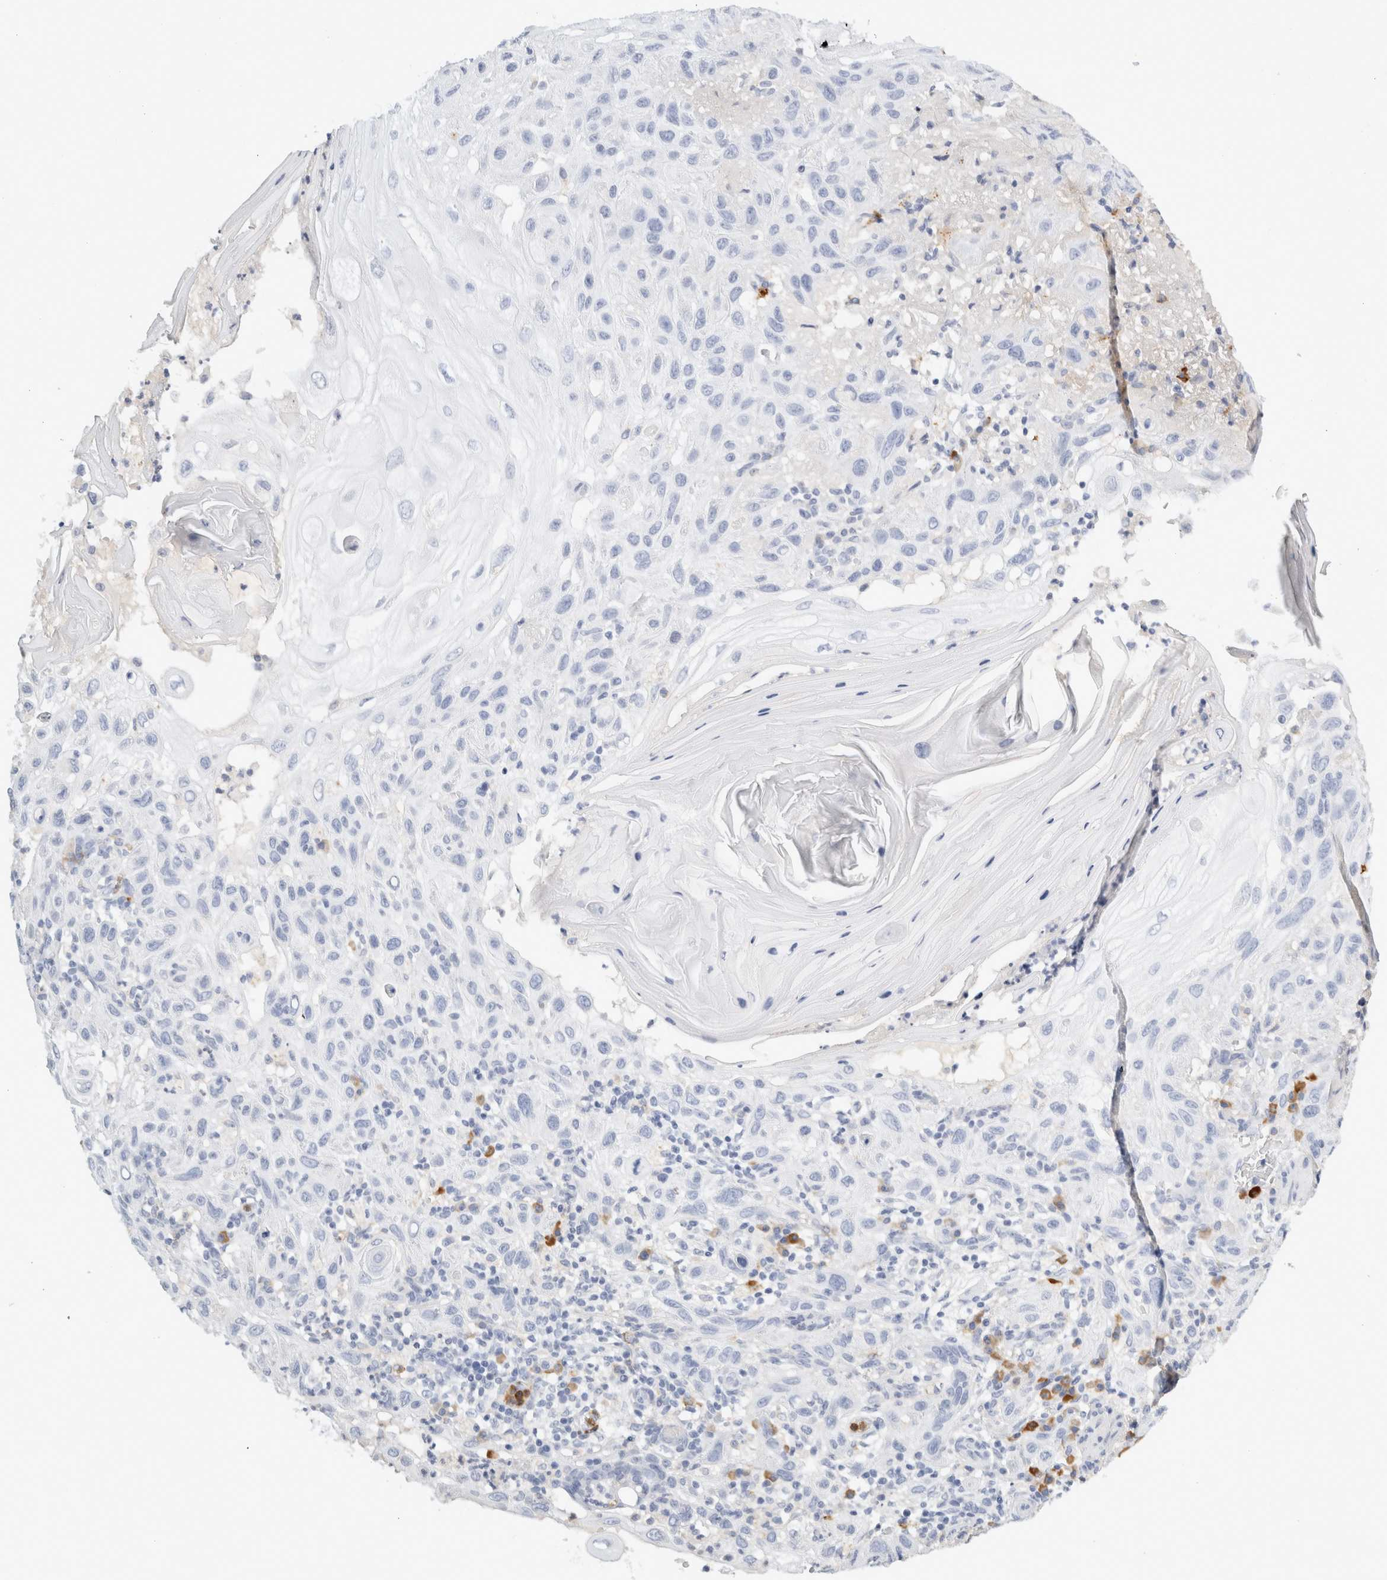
{"staining": {"intensity": "negative", "quantity": "none", "location": "none"}, "tissue": "skin cancer", "cell_type": "Tumor cells", "image_type": "cancer", "snomed": [{"axis": "morphology", "description": "Normal tissue, NOS"}, {"axis": "morphology", "description": "Squamous cell carcinoma, NOS"}, {"axis": "topography", "description": "Skin"}], "caption": "Immunohistochemistry micrograph of neoplastic tissue: skin cancer stained with DAB (3,3'-diaminobenzidine) exhibits no significant protein staining in tumor cells. (DAB immunohistochemistry with hematoxylin counter stain).", "gene": "FGL2", "patient": {"sex": "female", "age": 96}}